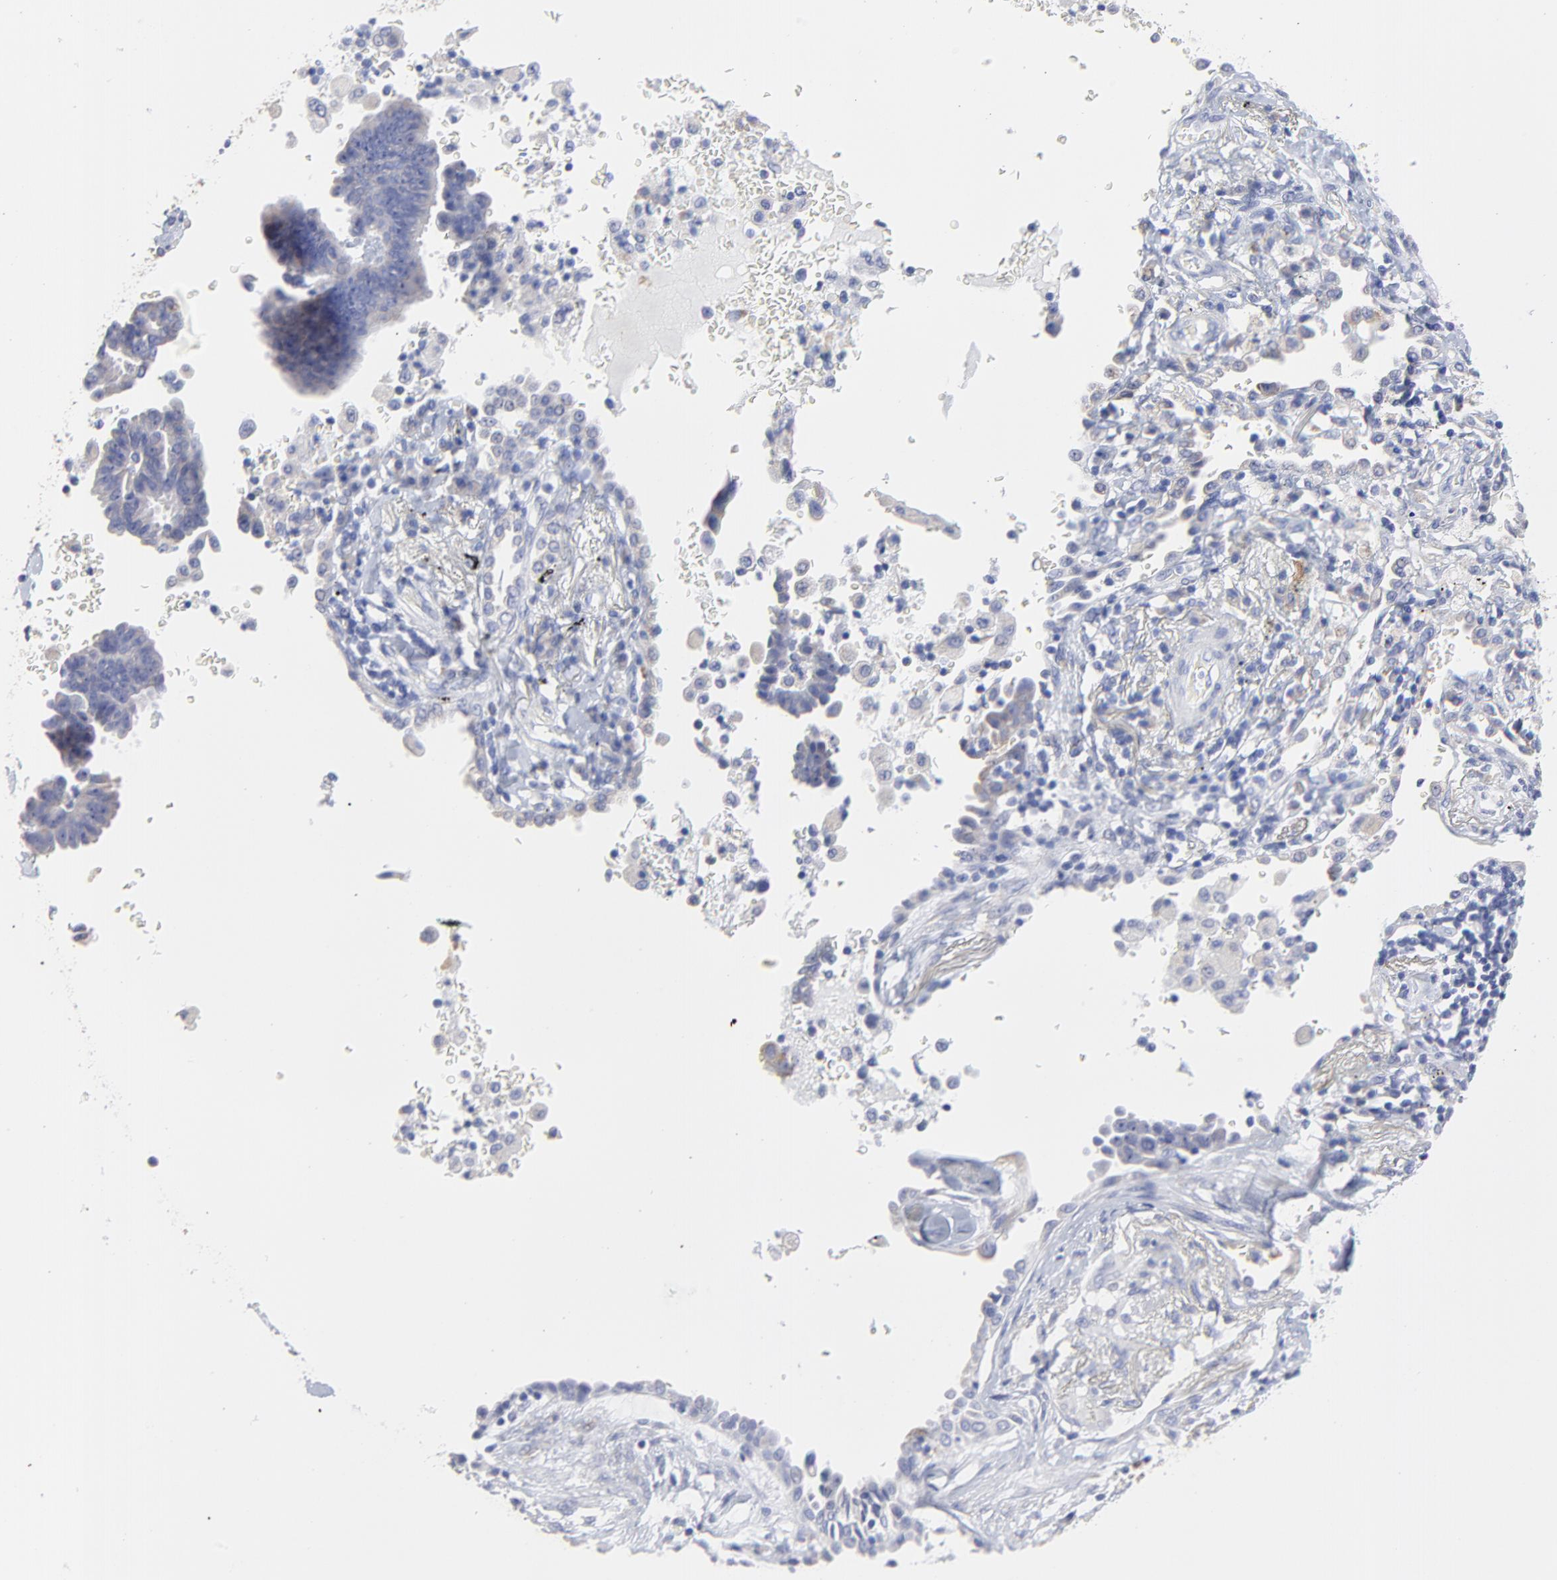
{"staining": {"intensity": "weak", "quantity": ">75%", "location": "cytoplasmic/membranous"}, "tissue": "lung cancer", "cell_type": "Tumor cells", "image_type": "cancer", "snomed": [{"axis": "morphology", "description": "Adenocarcinoma, NOS"}, {"axis": "topography", "description": "Lung"}], "caption": "An immunohistochemistry (IHC) image of neoplastic tissue is shown. Protein staining in brown highlights weak cytoplasmic/membranous positivity in lung adenocarcinoma within tumor cells. (Stains: DAB in brown, nuclei in blue, Microscopy: brightfield microscopy at high magnification).", "gene": "DUSP9", "patient": {"sex": "female", "age": 64}}